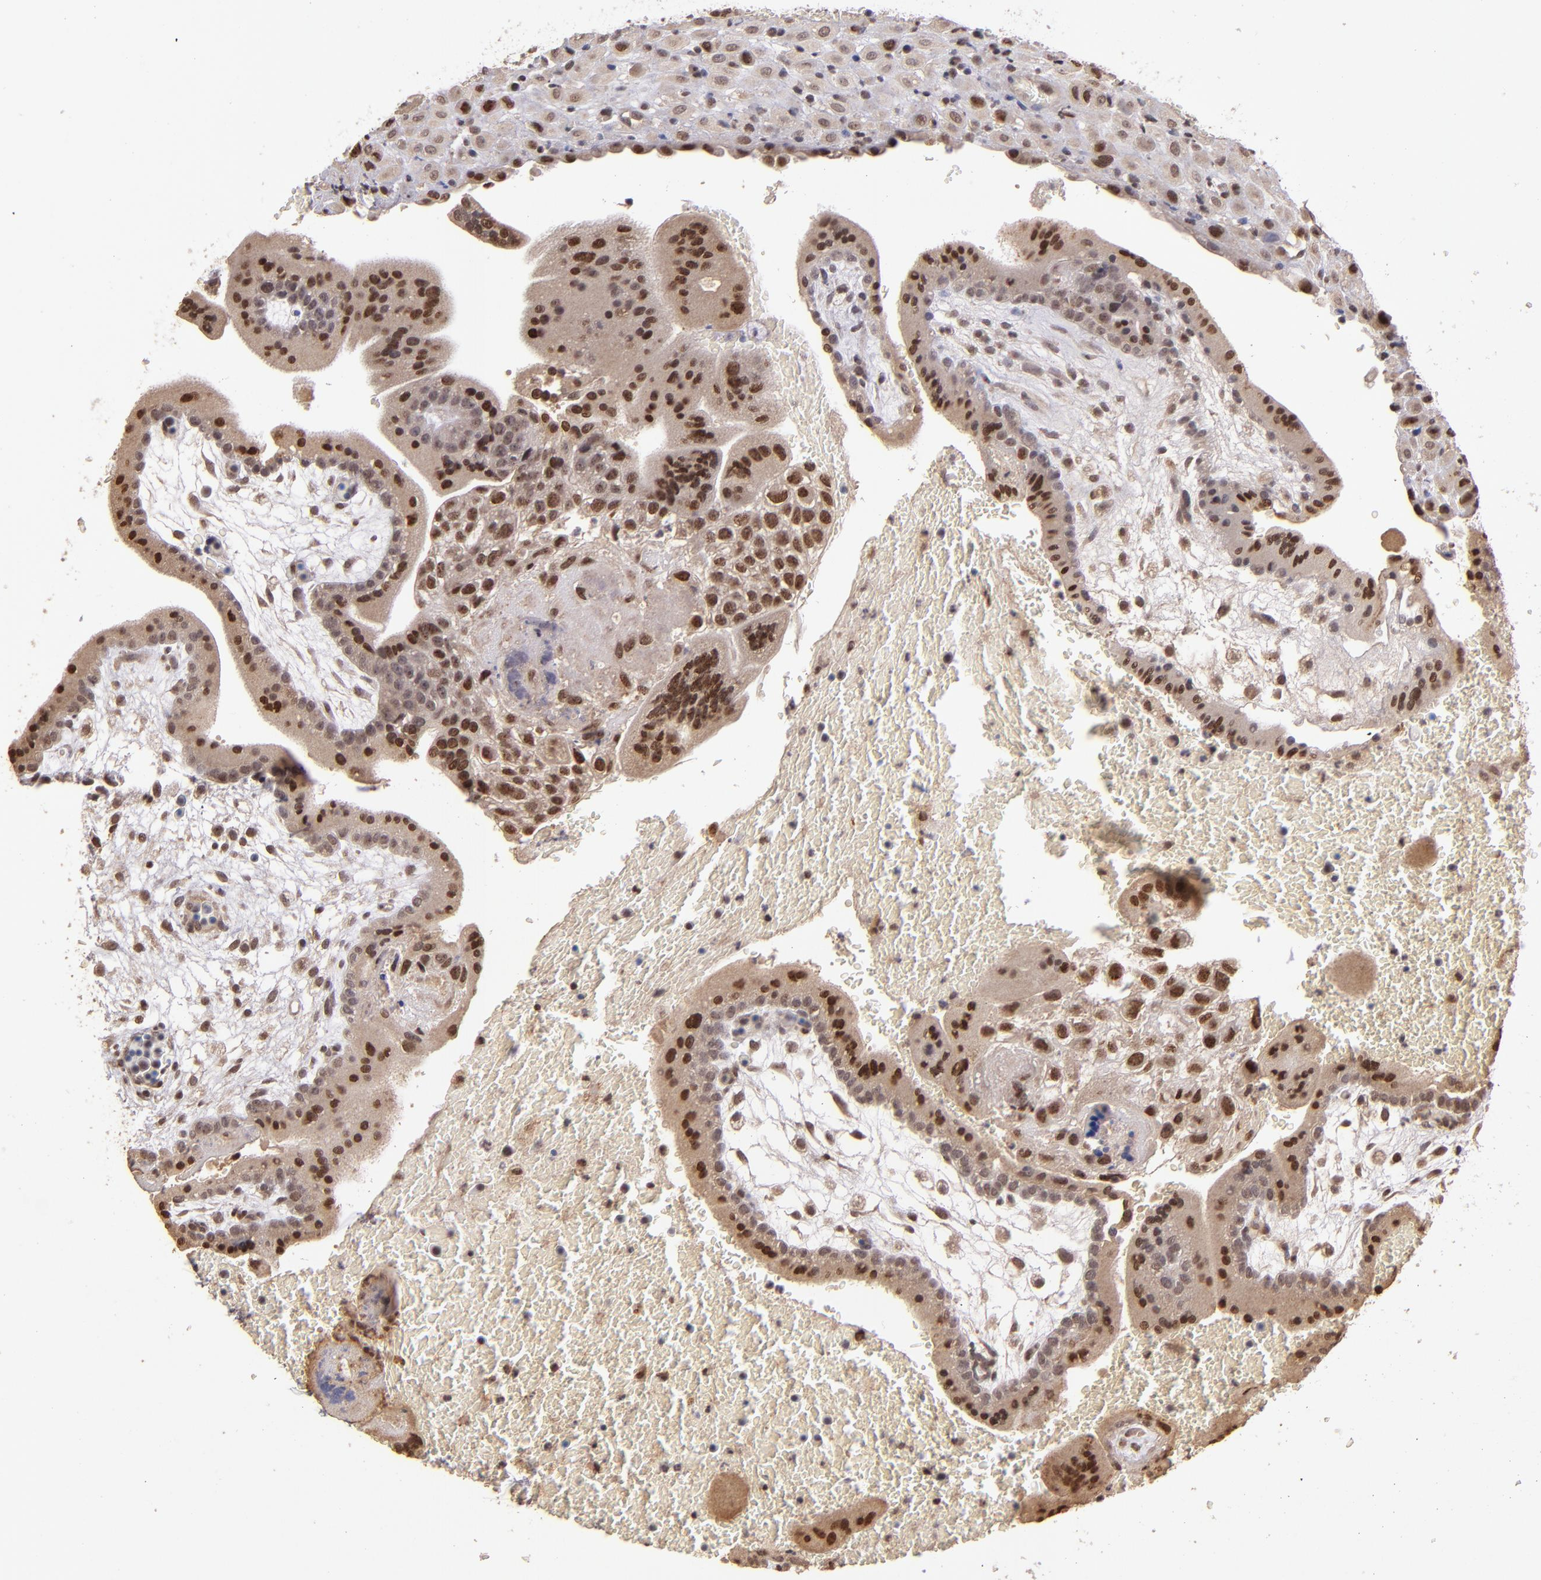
{"staining": {"intensity": "strong", "quantity": "25%-75%", "location": "nuclear"}, "tissue": "placenta", "cell_type": "Decidual cells", "image_type": "normal", "snomed": [{"axis": "morphology", "description": "Normal tissue, NOS"}, {"axis": "topography", "description": "Placenta"}], "caption": "Immunohistochemistry staining of benign placenta, which reveals high levels of strong nuclear expression in approximately 25%-75% of decidual cells indicating strong nuclear protein positivity. The staining was performed using DAB (brown) for protein detection and nuclei were counterstained in hematoxylin (blue).", "gene": "ABHD12B", "patient": {"sex": "female", "age": 35}}